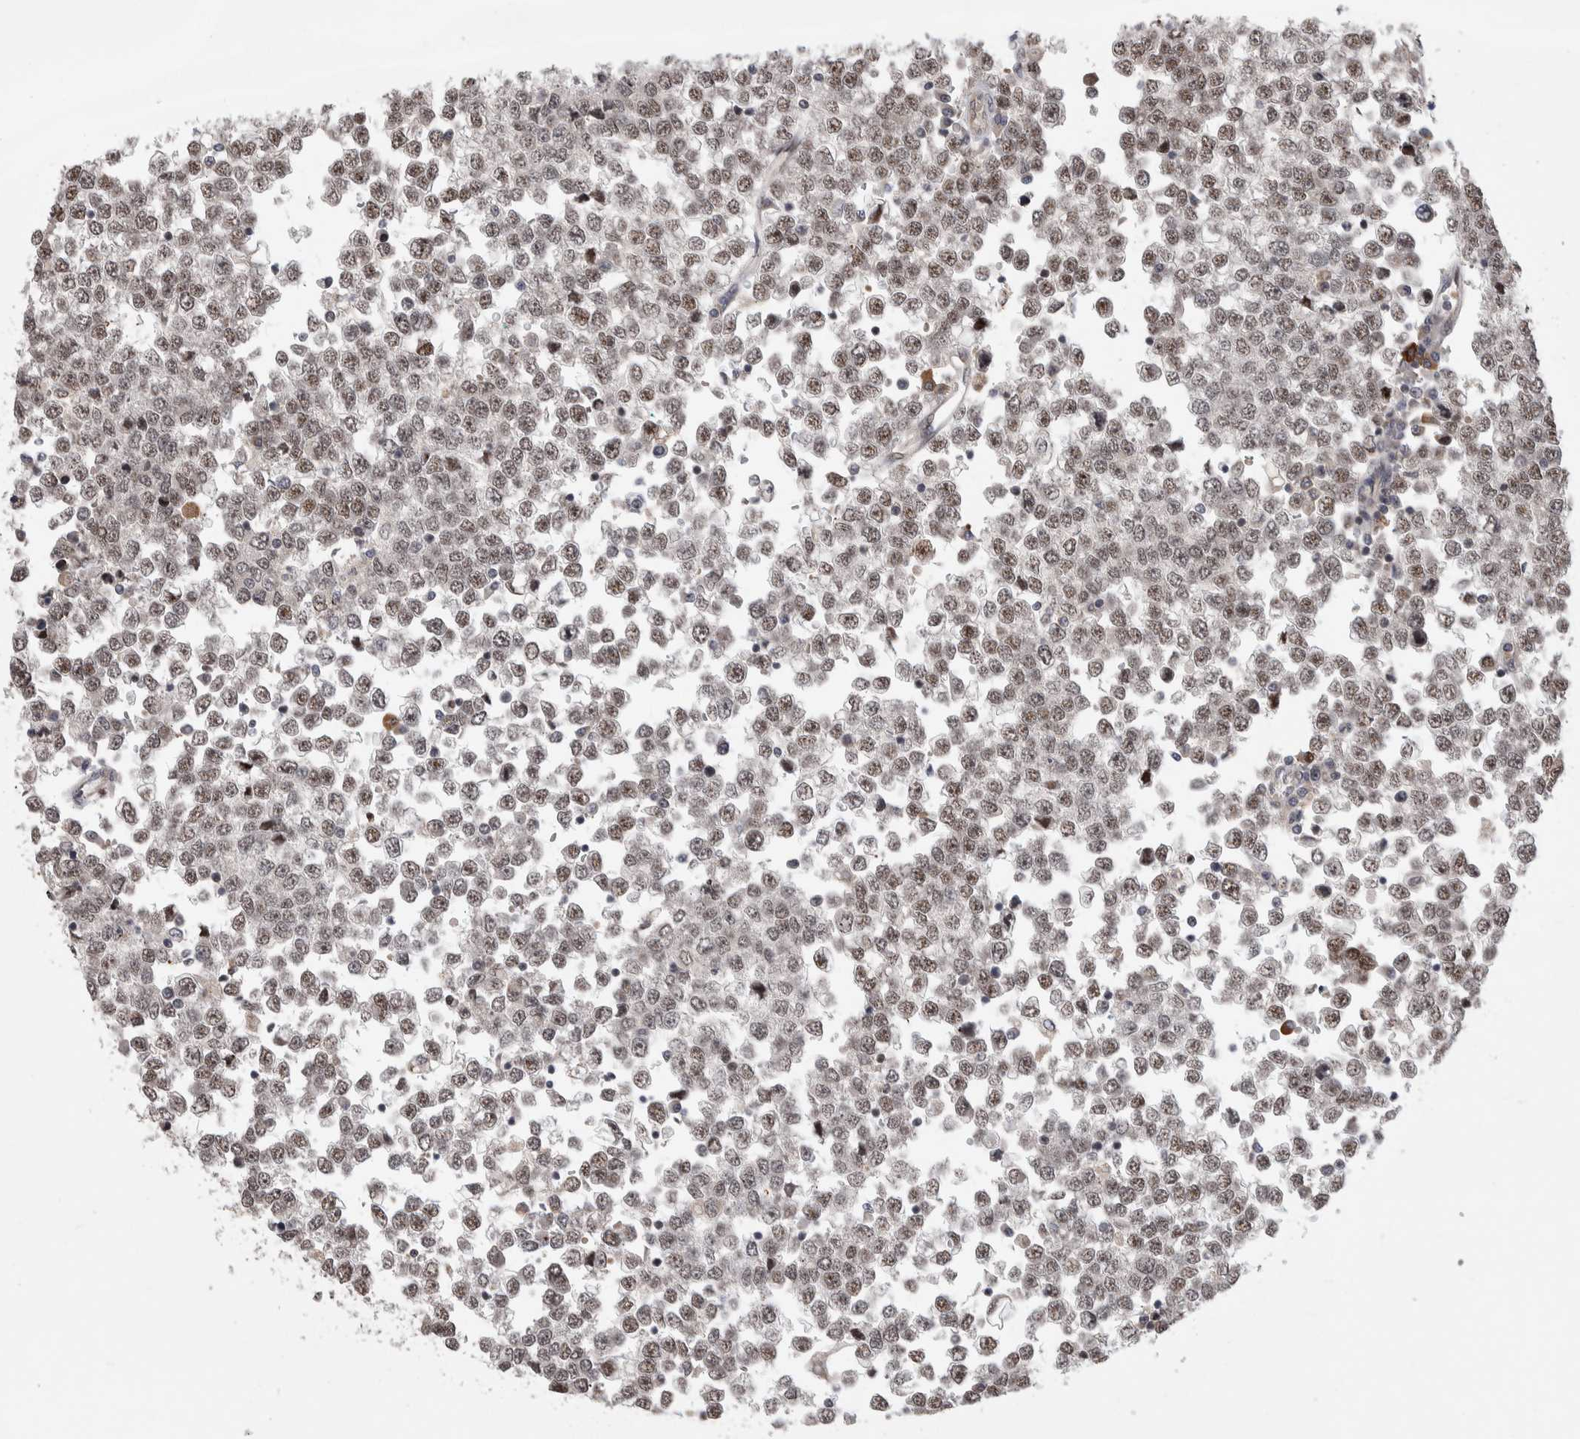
{"staining": {"intensity": "moderate", "quantity": ">75%", "location": "nuclear"}, "tissue": "testis cancer", "cell_type": "Tumor cells", "image_type": "cancer", "snomed": [{"axis": "morphology", "description": "Seminoma, NOS"}, {"axis": "topography", "description": "Testis"}], "caption": "This photomicrograph demonstrates immunohistochemistry (IHC) staining of seminoma (testis), with medium moderate nuclear expression in approximately >75% of tumor cells.", "gene": "ZNF592", "patient": {"sex": "male", "age": 65}}